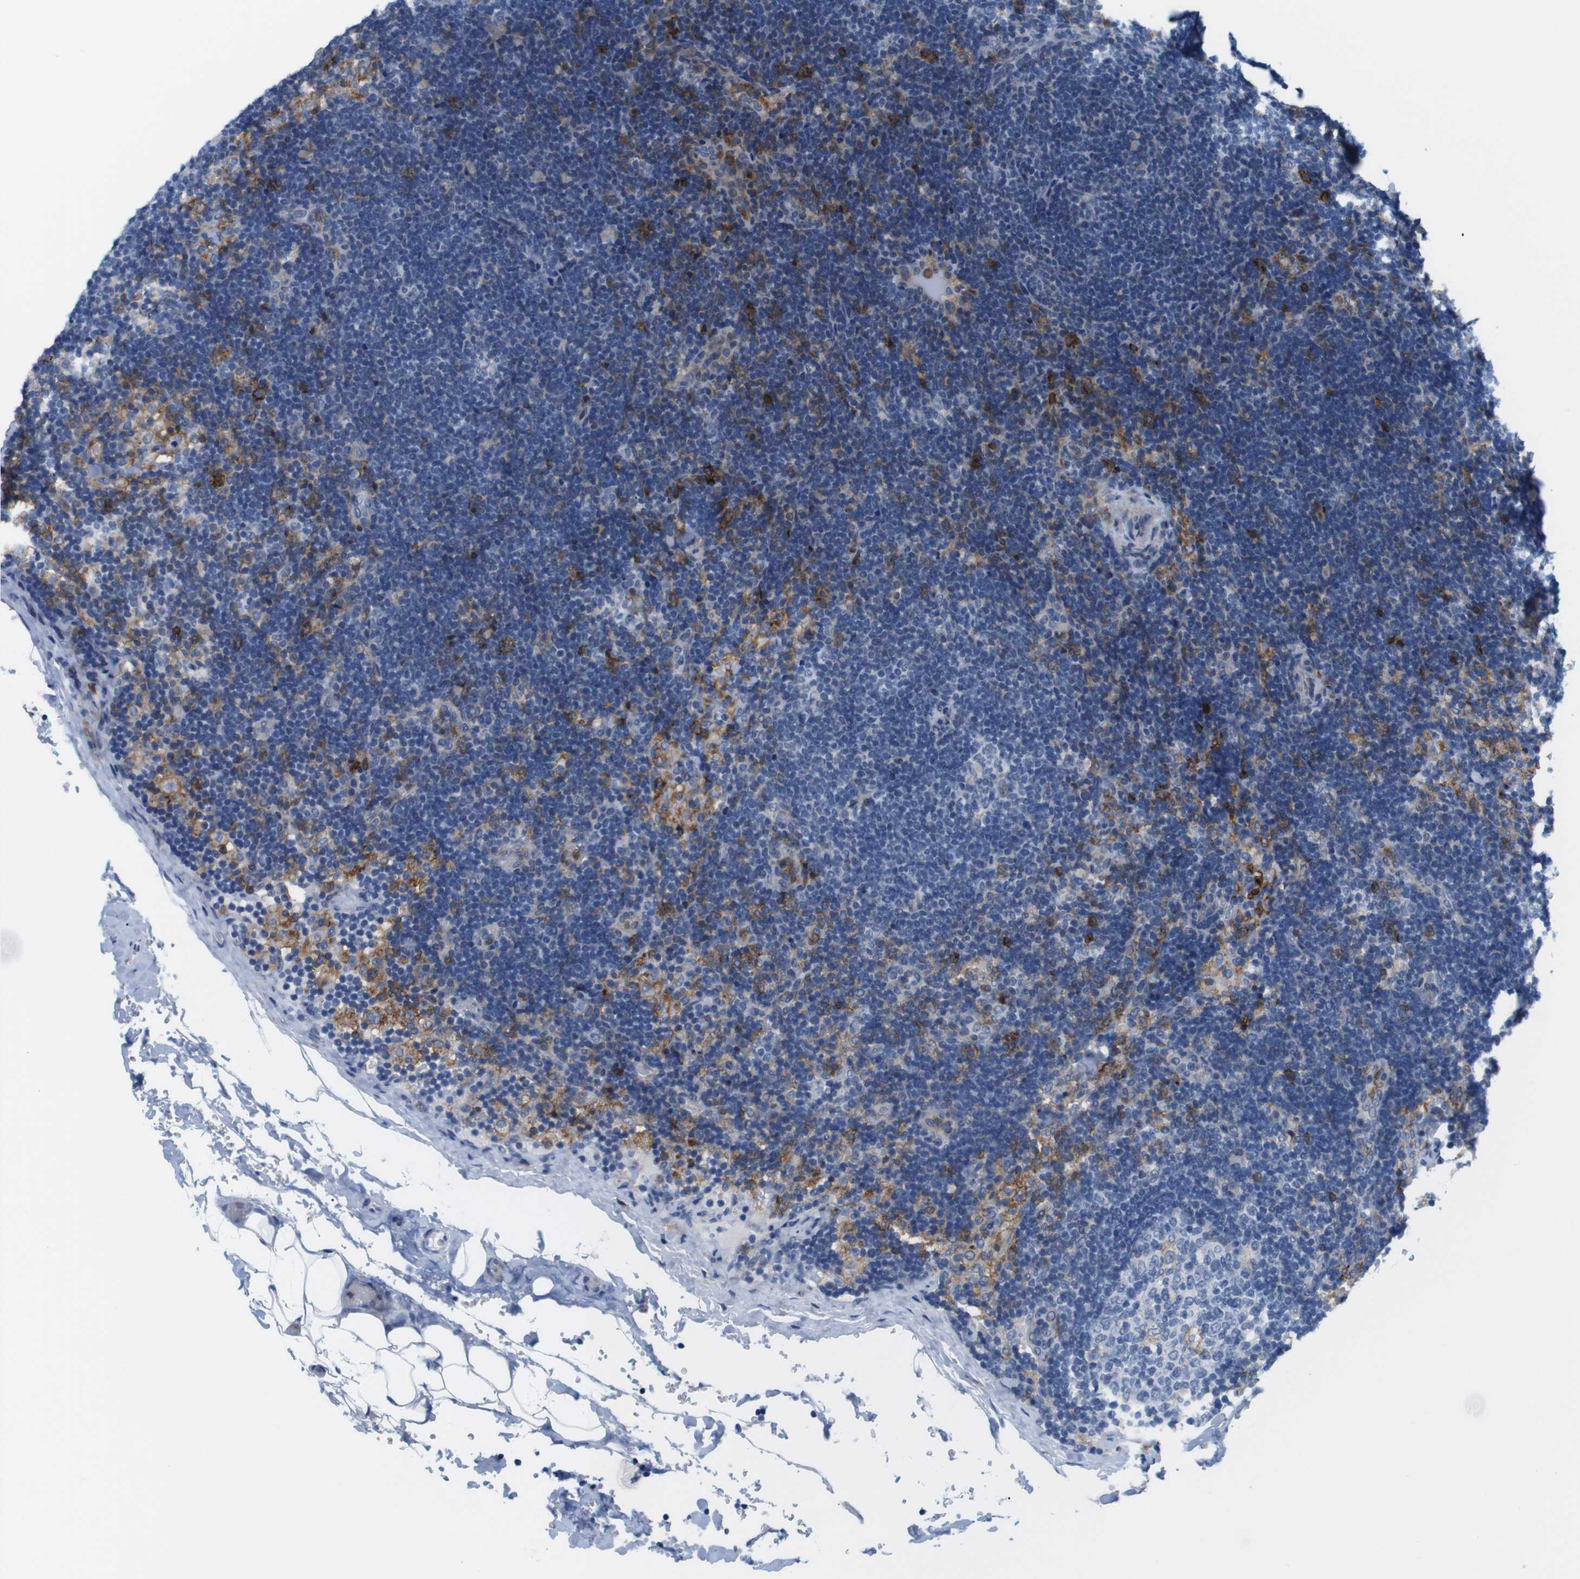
{"staining": {"intensity": "weak", "quantity": "<25%", "location": "cytoplasmic/membranous"}, "tissue": "lymph node", "cell_type": "Germinal center cells", "image_type": "normal", "snomed": [{"axis": "morphology", "description": "Normal tissue, NOS"}, {"axis": "topography", "description": "Lymph node"}], "caption": "DAB (3,3'-diaminobenzidine) immunohistochemical staining of unremarkable human lymph node displays no significant staining in germinal center cells. (Immunohistochemistry (ihc), brightfield microscopy, high magnification).", "gene": "CD300C", "patient": {"sex": "female", "age": 14}}